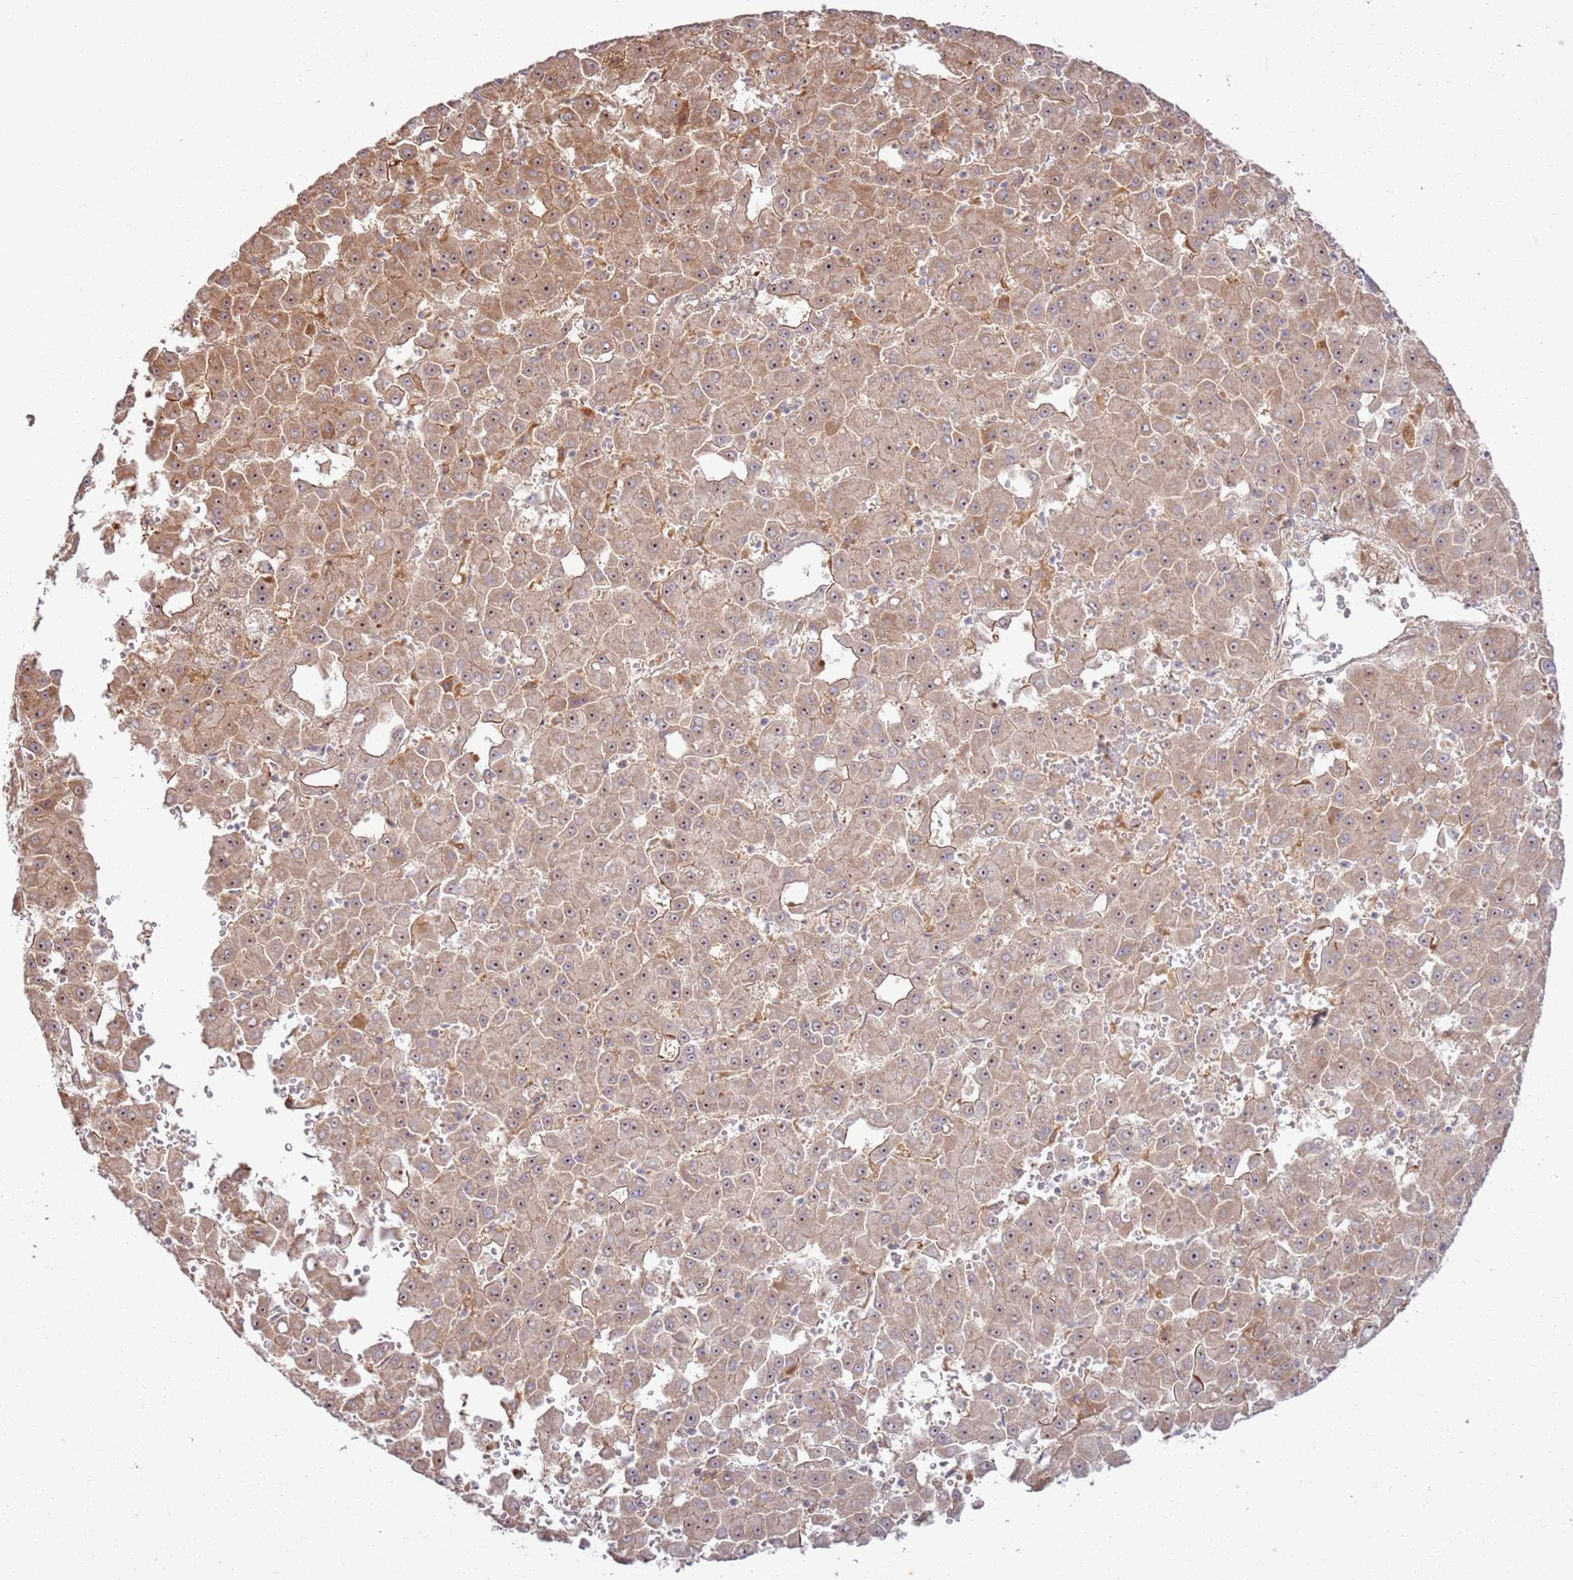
{"staining": {"intensity": "moderate", "quantity": ">75%", "location": "cytoplasmic/membranous,nuclear"}, "tissue": "liver cancer", "cell_type": "Tumor cells", "image_type": "cancer", "snomed": [{"axis": "morphology", "description": "Carcinoma, Hepatocellular, NOS"}, {"axis": "topography", "description": "Liver"}], "caption": "High-magnification brightfield microscopy of liver cancer stained with DAB (brown) and counterstained with hematoxylin (blue). tumor cells exhibit moderate cytoplasmic/membranous and nuclear positivity is seen in approximately>75% of cells.", "gene": "CNPY1", "patient": {"sex": "male", "age": 47}}